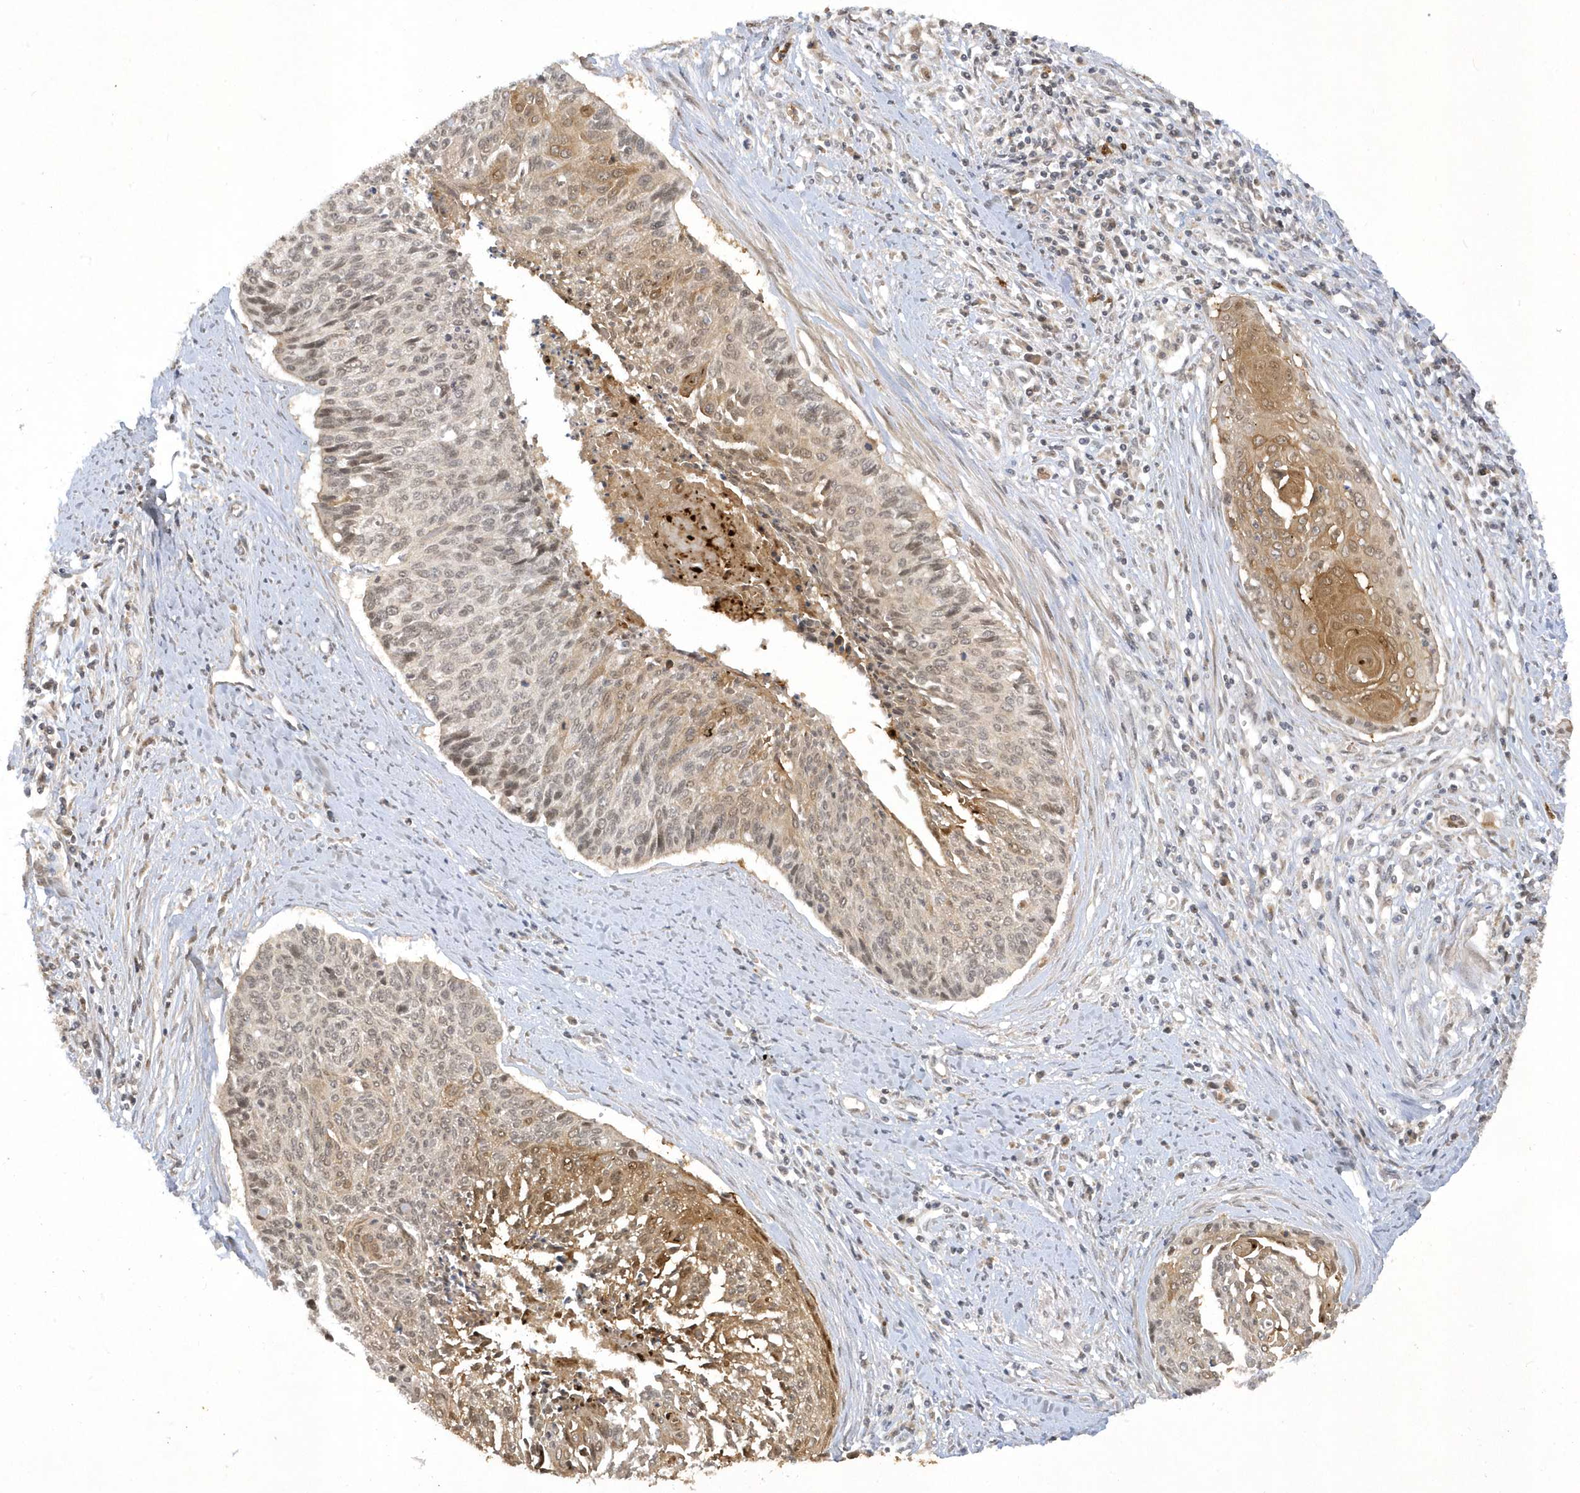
{"staining": {"intensity": "moderate", "quantity": ">75%", "location": "nuclear"}, "tissue": "cervical cancer", "cell_type": "Tumor cells", "image_type": "cancer", "snomed": [{"axis": "morphology", "description": "Squamous cell carcinoma, NOS"}, {"axis": "topography", "description": "Cervix"}], "caption": "A histopathology image of squamous cell carcinoma (cervical) stained for a protein displays moderate nuclear brown staining in tumor cells.", "gene": "ZNF213", "patient": {"sex": "female", "age": 55}}